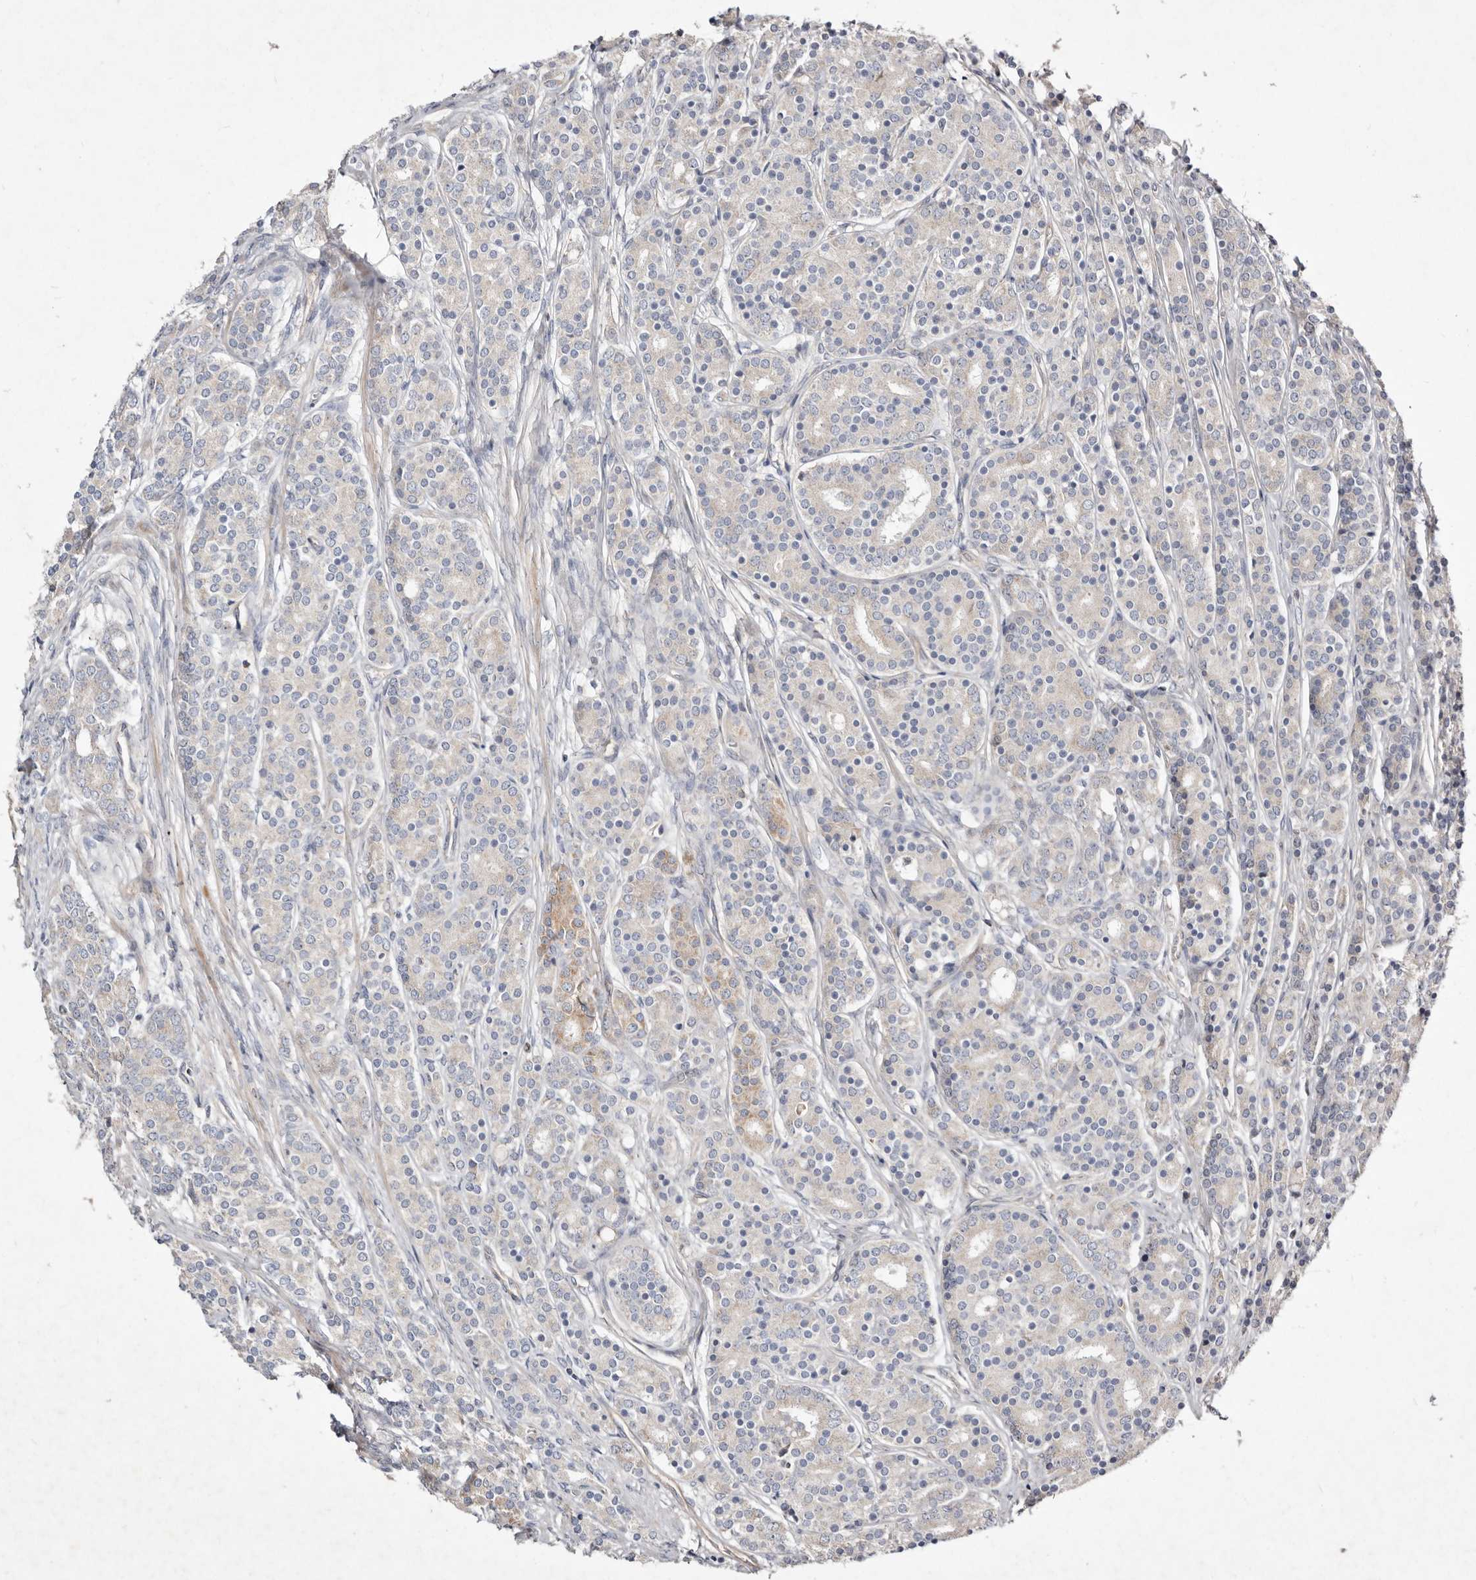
{"staining": {"intensity": "weak", "quantity": "<25%", "location": "cytoplasmic/membranous"}, "tissue": "prostate cancer", "cell_type": "Tumor cells", "image_type": "cancer", "snomed": [{"axis": "morphology", "description": "Adenocarcinoma, High grade"}, {"axis": "topography", "description": "Prostate"}], "caption": "DAB (3,3'-diaminobenzidine) immunohistochemical staining of high-grade adenocarcinoma (prostate) shows no significant expression in tumor cells.", "gene": "SLC25A20", "patient": {"sex": "male", "age": 62}}